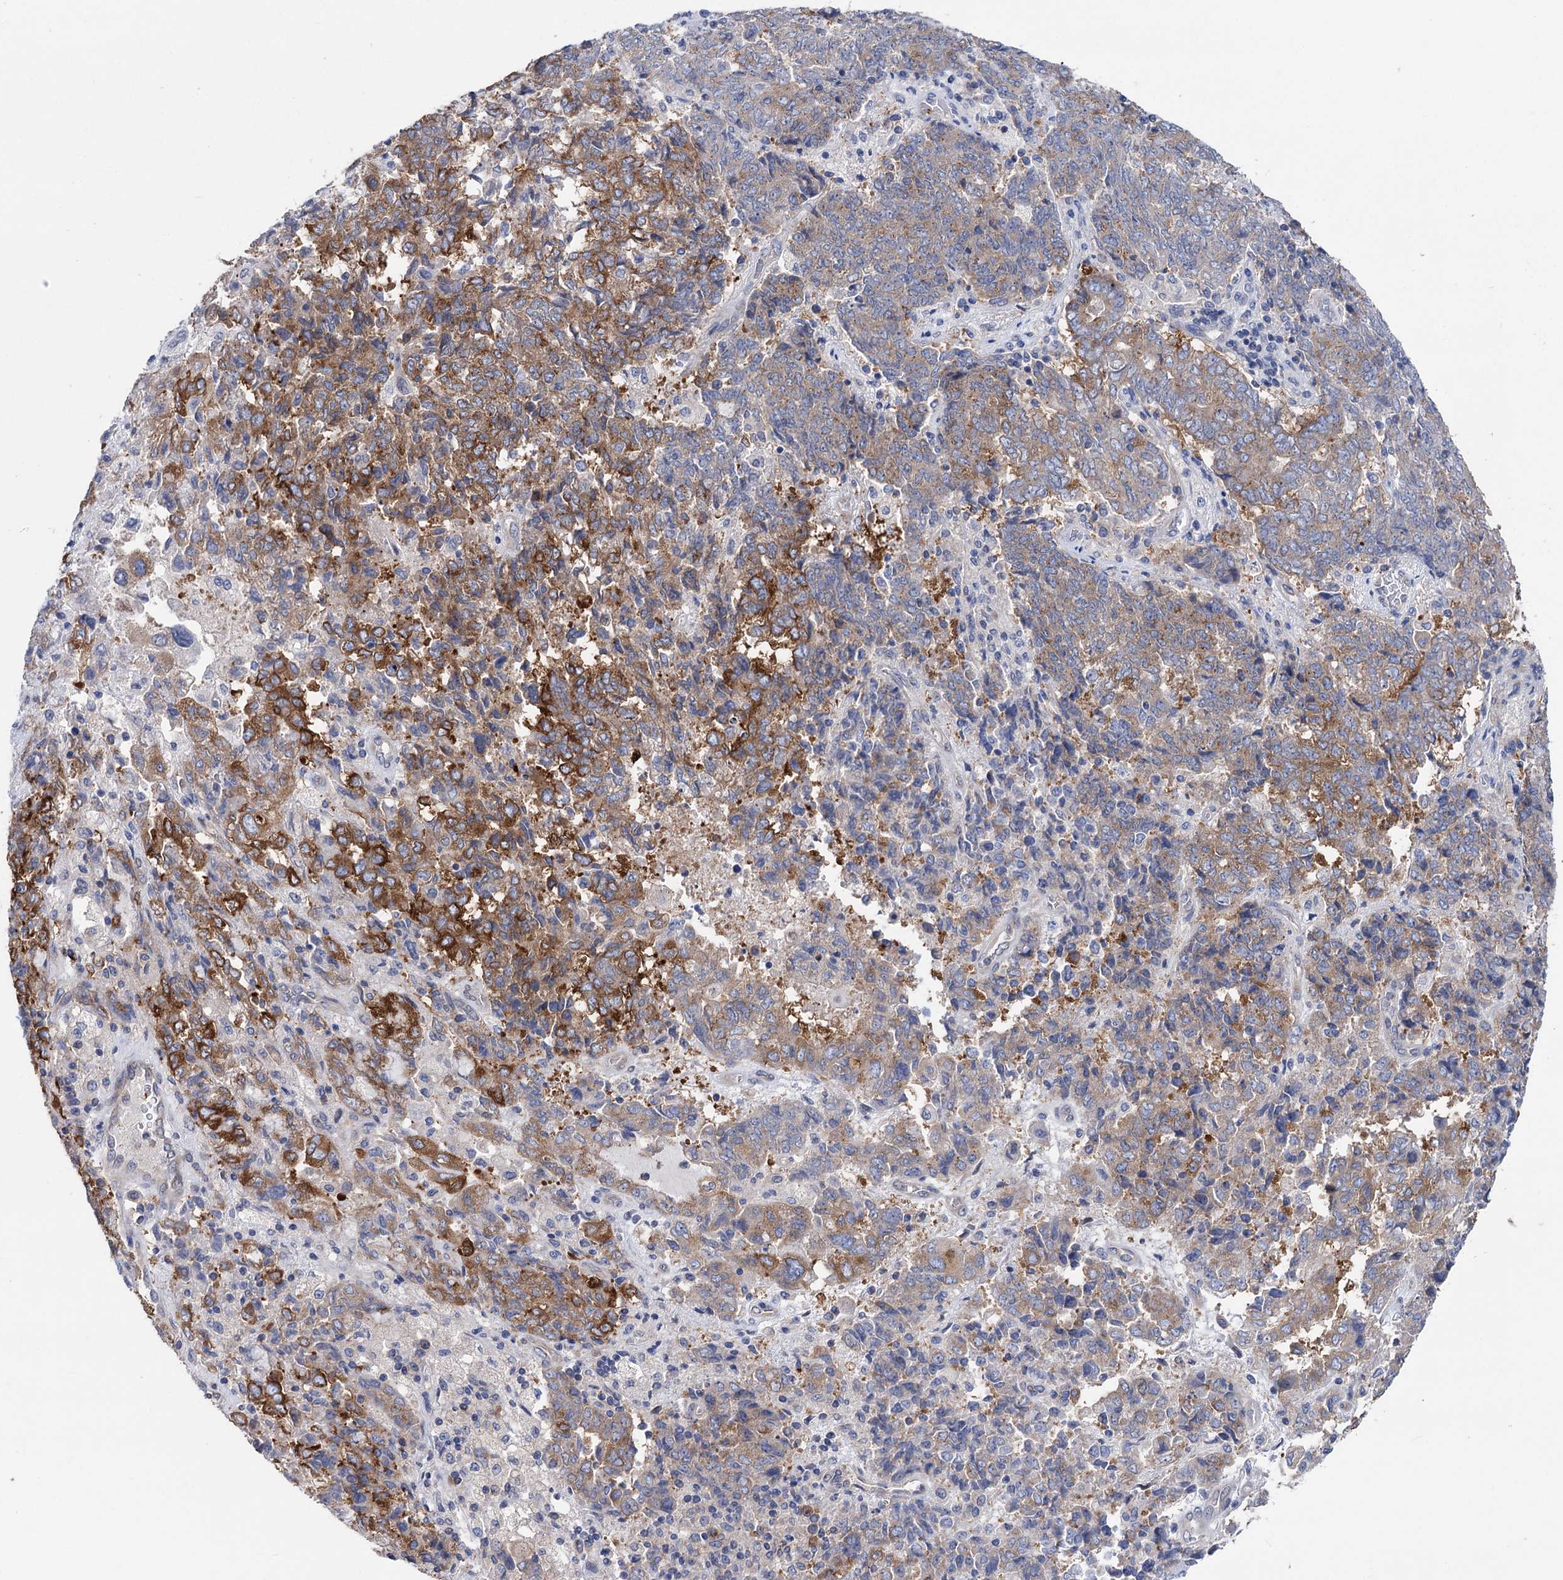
{"staining": {"intensity": "moderate", "quantity": "25%-75%", "location": "cytoplasmic/membranous"}, "tissue": "endometrial cancer", "cell_type": "Tumor cells", "image_type": "cancer", "snomed": [{"axis": "morphology", "description": "Adenocarcinoma, NOS"}, {"axis": "topography", "description": "Endometrium"}], "caption": "Endometrial cancer (adenocarcinoma) was stained to show a protein in brown. There is medium levels of moderate cytoplasmic/membranous expression in about 25%-75% of tumor cells.", "gene": "ZNRD2", "patient": {"sex": "female", "age": 80}}